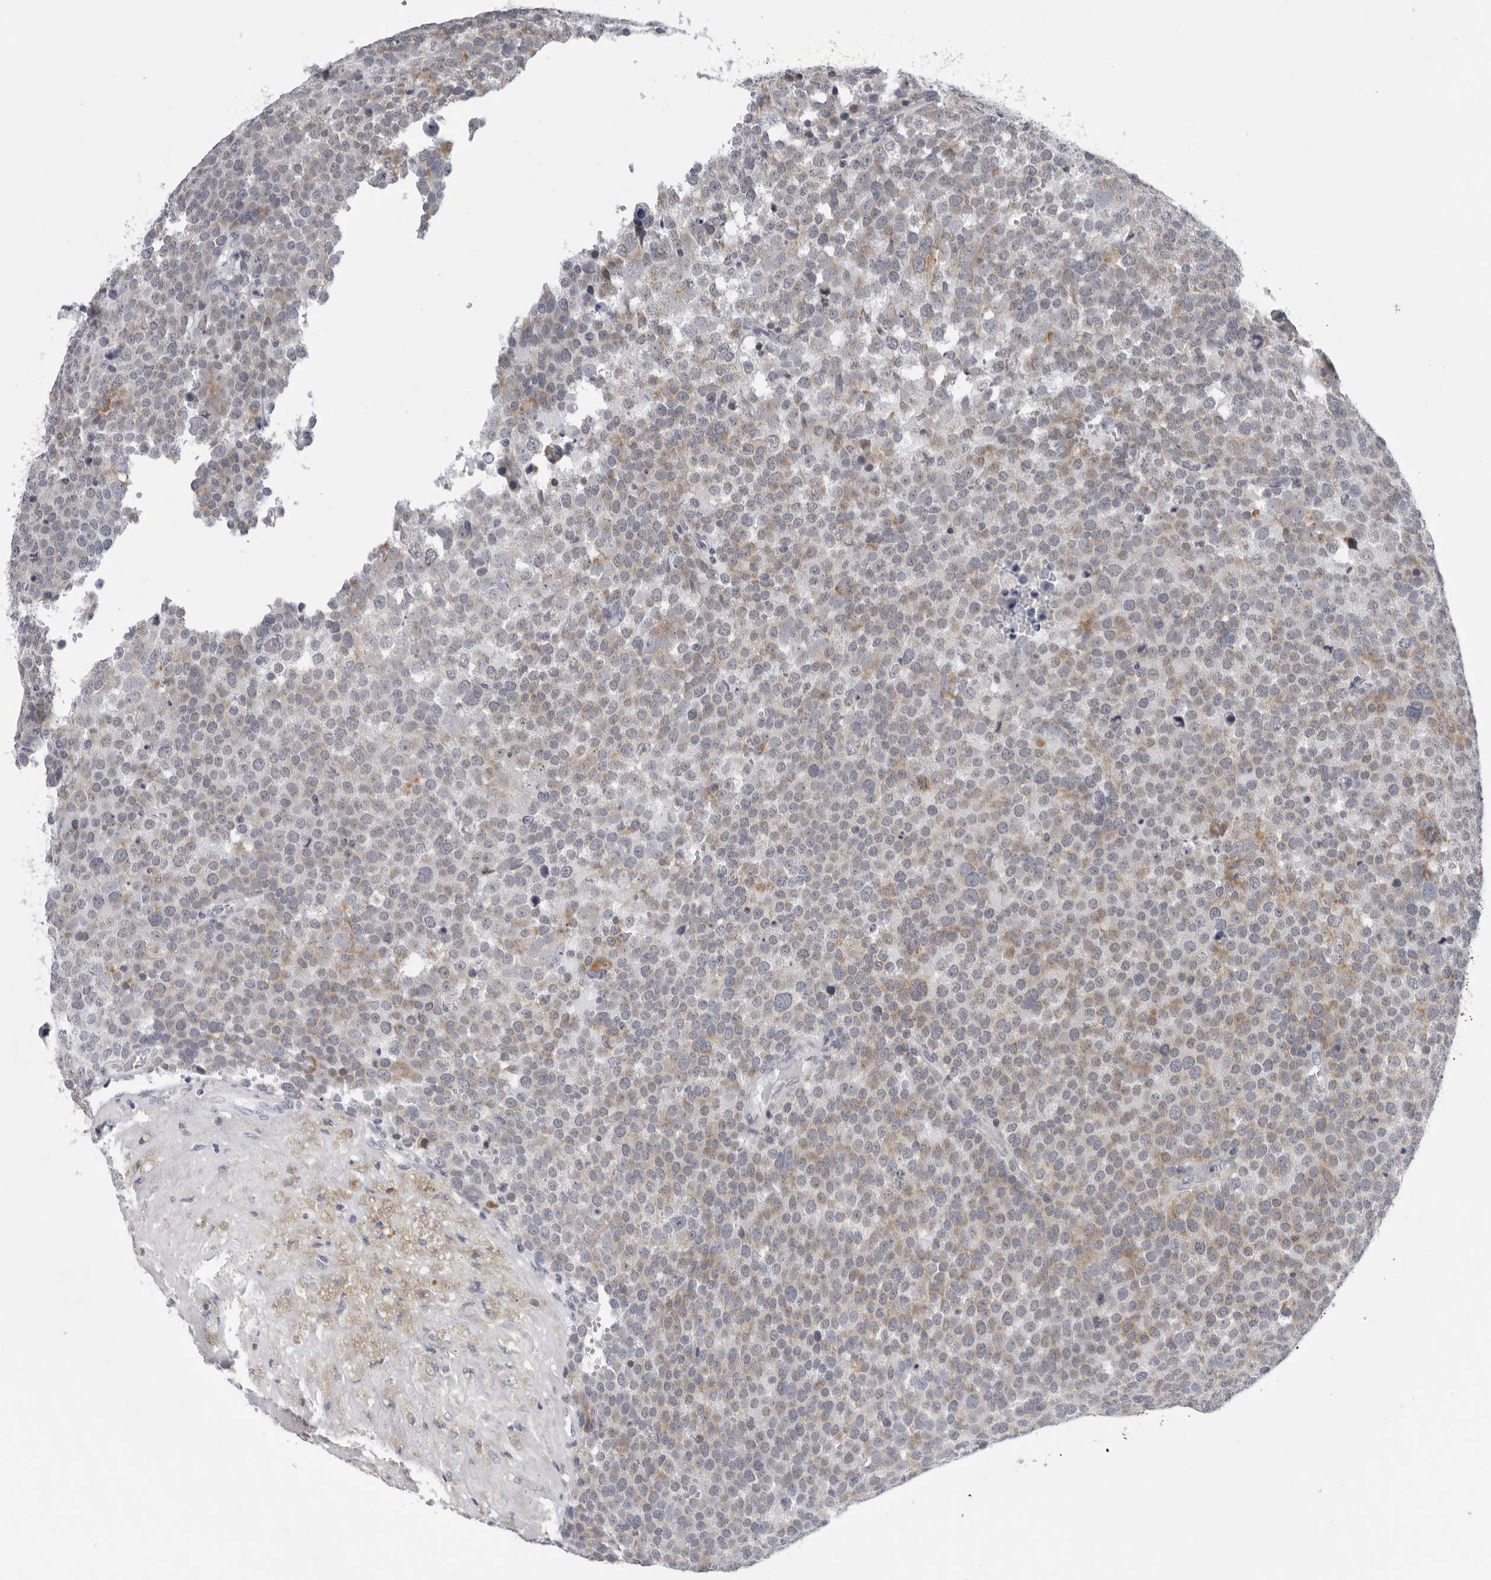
{"staining": {"intensity": "weak", "quantity": "25%-75%", "location": "cytoplasmic/membranous"}, "tissue": "testis cancer", "cell_type": "Tumor cells", "image_type": "cancer", "snomed": [{"axis": "morphology", "description": "Seminoma, NOS"}, {"axis": "topography", "description": "Testis"}], "caption": "Immunohistochemistry (IHC) photomicrograph of neoplastic tissue: testis seminoma stained using IHC exhibits low levels of weak protein expression localized specifically in the cytoplasmic/membranous of tumor cells, appearing as a cytoplasmic/membranous brown color.", "gene": "CPT2", "patient": {"sex": "male", "age": 71}}